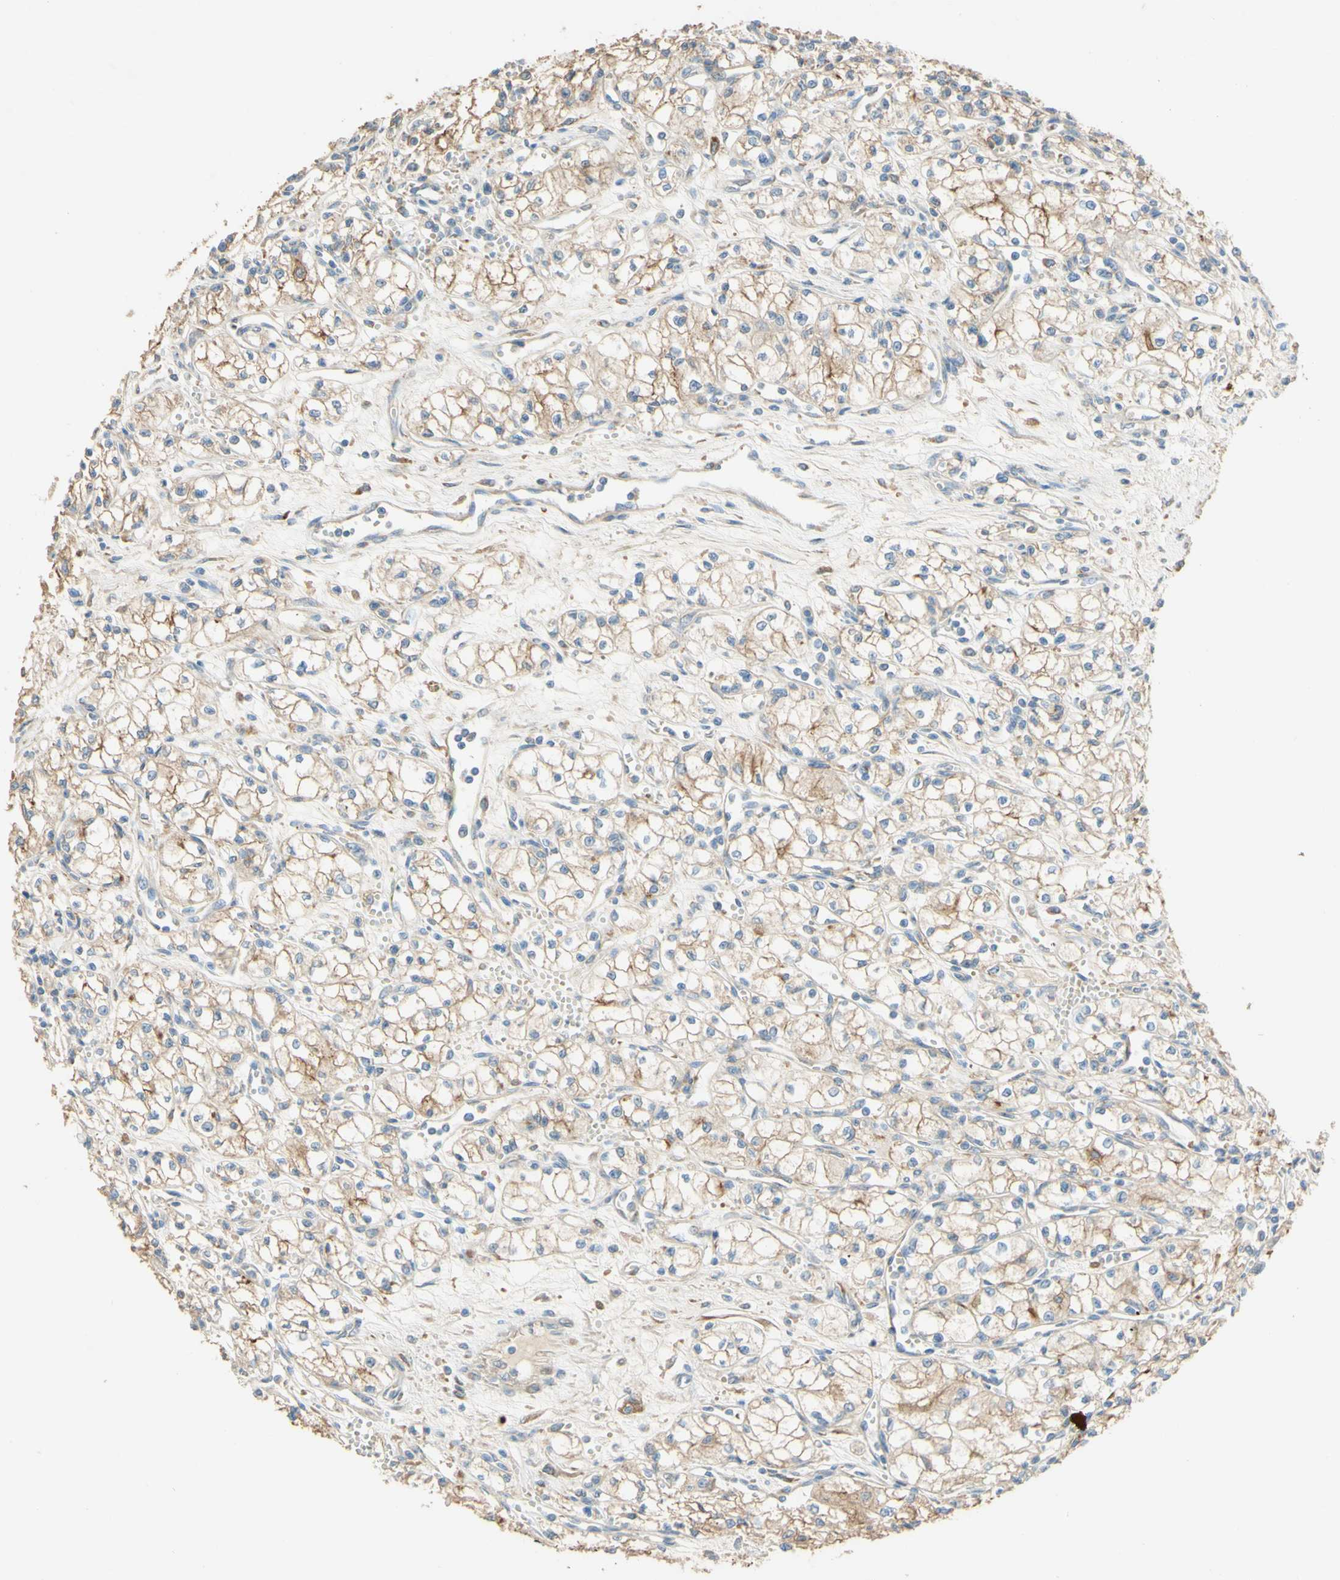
{"staining": {"intensity": "moderate", "quantity": ">75%", "location": "cytoplasmic/membranous"}, "tissue": "renal cancer", "cell_type": "Tumor cells", "image_type": "cancer", "snomed": [{"axis": "morphology", "description": "Normal tissue, NOS"}, {"axis": "morphology", "description": "Adenocarcinoma, NOS"}, {"axis": "topography", "description": "Kidney"}], "caption": "Immunohistochemical staining of human renal adenocarcinoma demonstrates medium levels of moderate cytoplasmic/membranous protein positivity in approximately >75% of tumor cells. The protein of interest is shown in brown color, while the nuclei are stained blue.", "gene": "DKK3", "patient": {"sex": "male", "age": 59}}